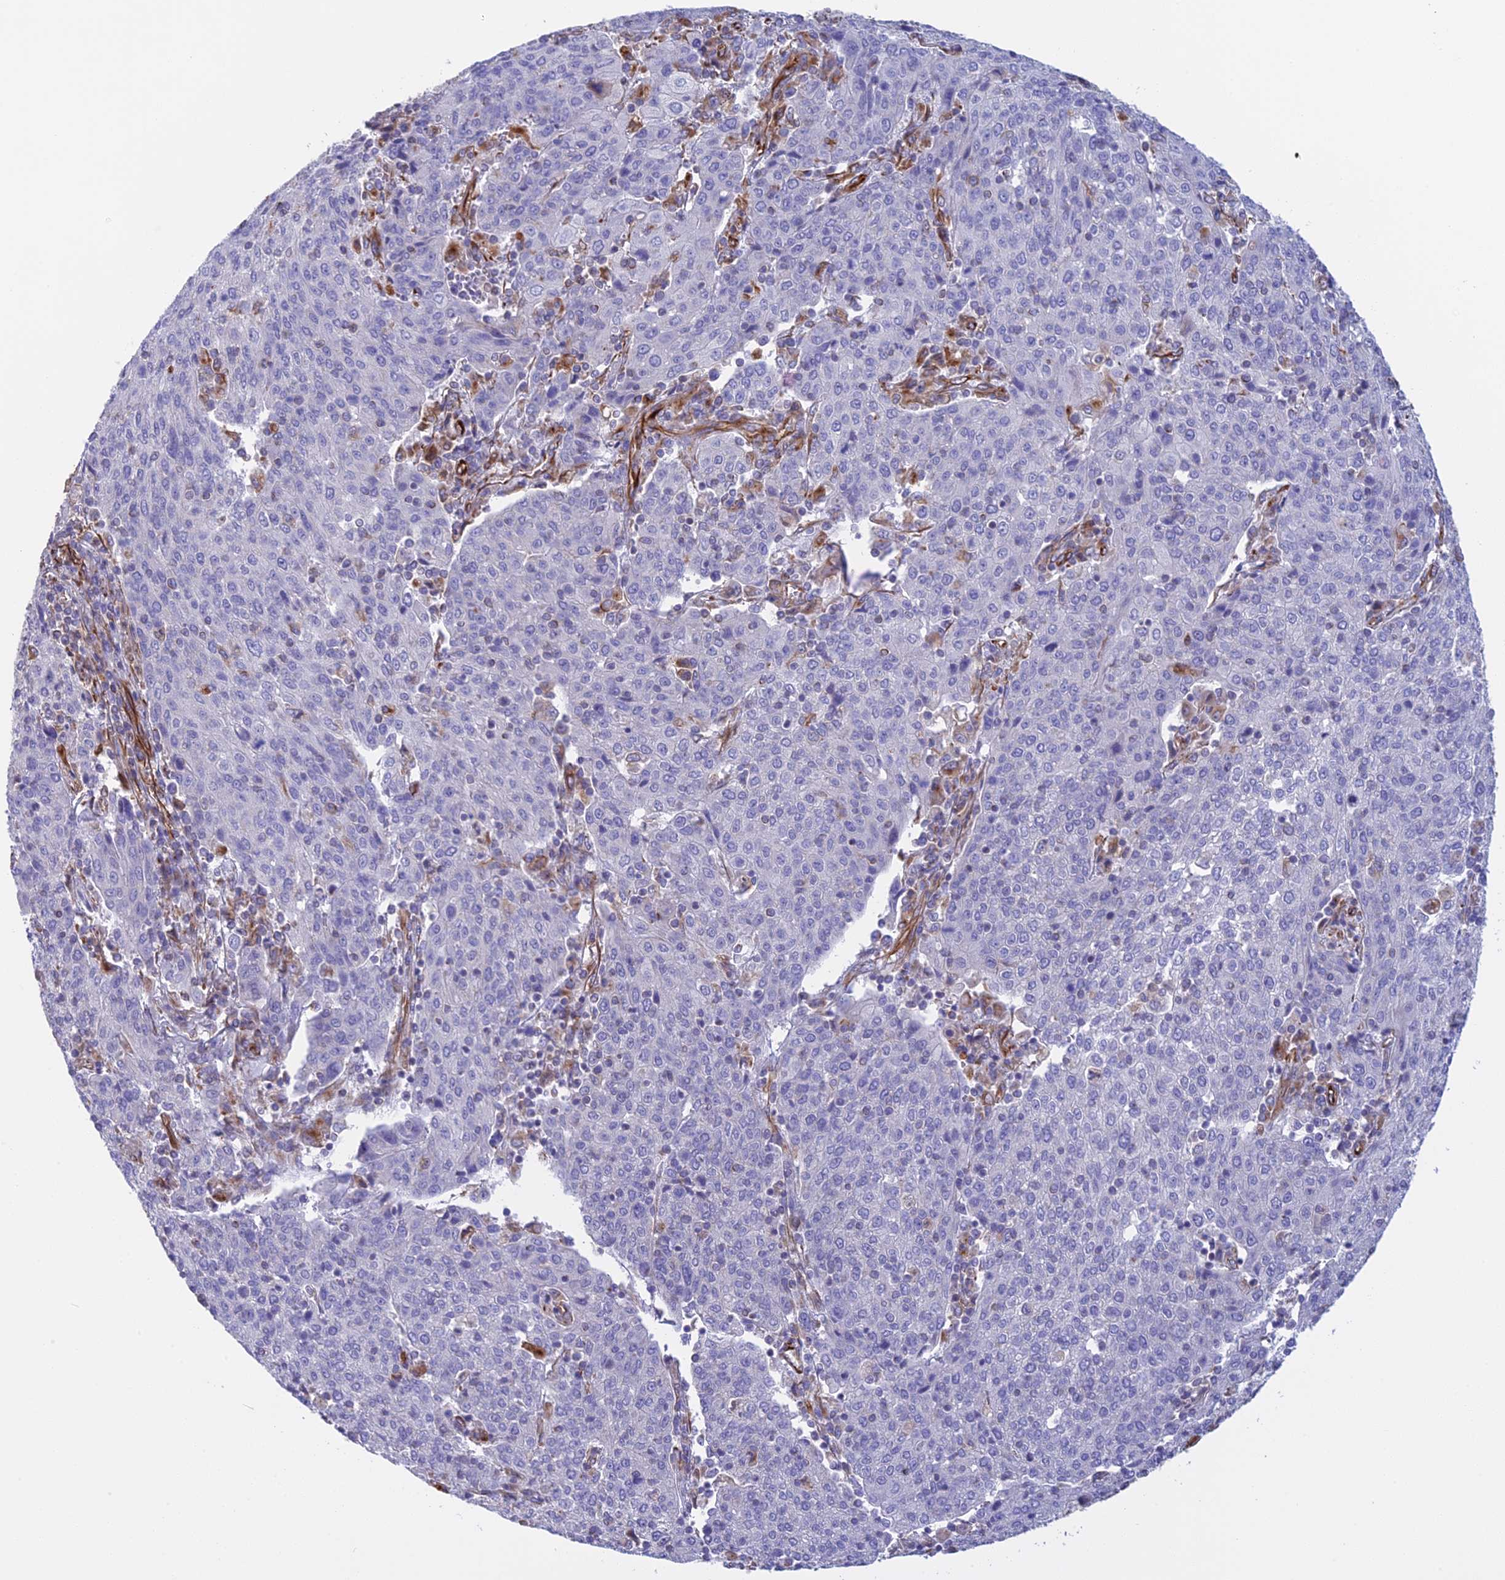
{"staining": {"intensity": "negative", "quantity": "none", "location": "none"}, "tissue": "cervical cancer", "cell_type": "Tumor cells", "image_type": "cancer", "snomed": [{"axis": "morphology", "description": "Squamous cell carcinoma, NOS"}, {"axis": "topography", "description": "Cervix"}], "caption": "This is an immunohistochemistry photomicrograph of cervical cancer (squamous cell carcinoma). There is no expression in tumor cells.", "gene": "FBXL20", "patient": {"sex": "female", "age": 67}}